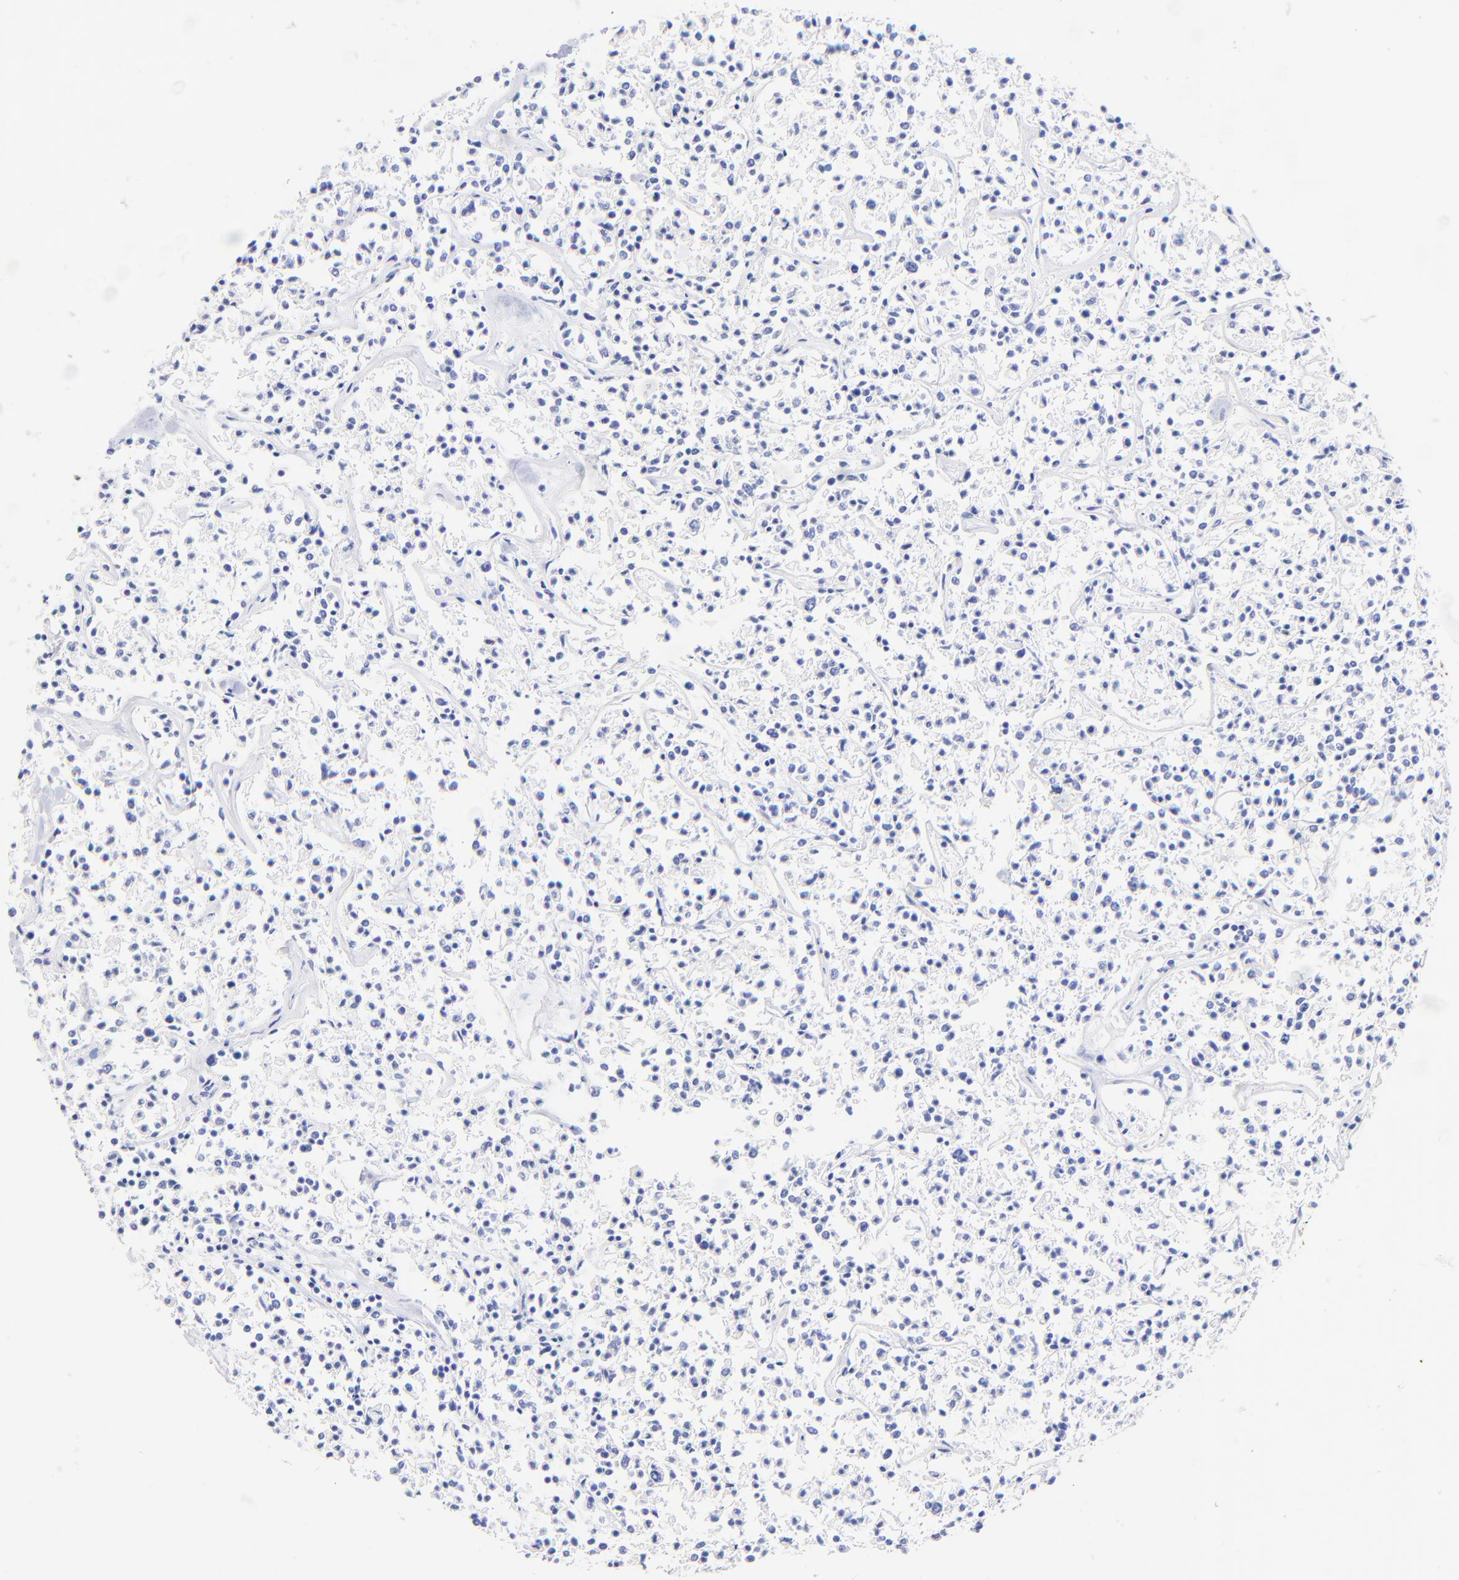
{"staining": {"intensity": "negative", "quantity": "none", "location": "none"}, "tissue": "lymphoma", "cell_type": "Tumor cells", "image_type": "cancer", "snomed": [{"axis": "morphology", "description": "Malignant lymphoma, non-Hodgkin's type, Low grade"}, {"axis": "topography", "description": "Small intestine"}], "caption": "Immunohistochemistry photomicrograph of neoplastic tissue: human lymphoma stained with DAB (3,3'-diaminobenzidine) shows no significant protein staining in tumor cells. (DAB immunohistochemistry with hematoxylin counter stain).", "gene": "KRT19", "patient": {"sex": "female", "age": 59}}